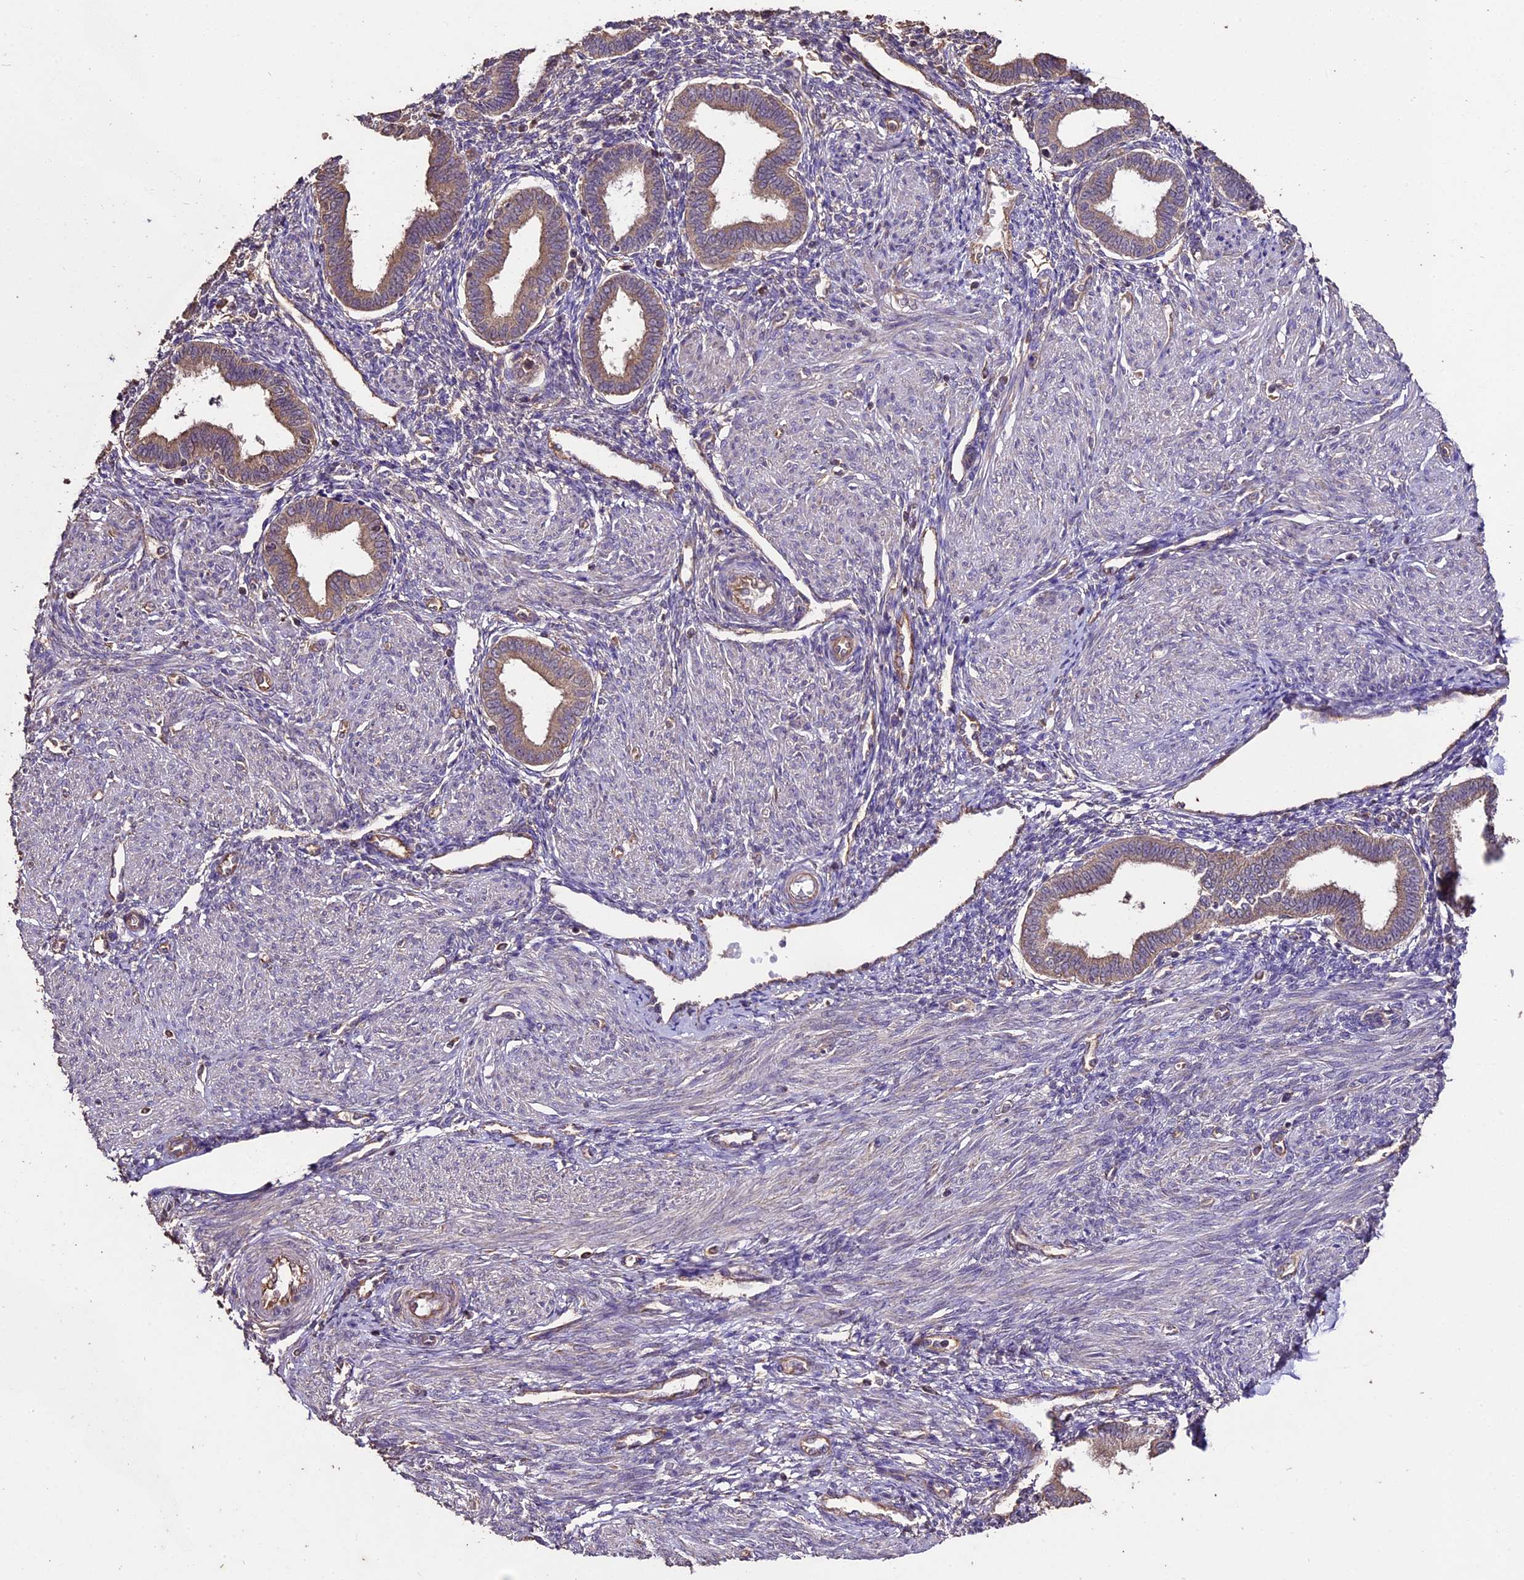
{"staining": {"intensity": "moderate", "quantity": "<25%", "location": "cytoplasmic/membranous"}, "tissue": "endometrium", "cell_type": "Cells in endometrial stroma", "image_type": "normal", "snomed": [{"axis": "morphology", "description": "Normal tissue, NOS"}, {"axis": "topography", "description": "Endometrium"}], "caption": "Moderate cytoplasmic/membranous protein expression is present in approximately <25% of cells in endometrial stroma in endometrium. Nuclei are stained in blue.", "gene": "TTLL10", "patient": {"sex": "female", "age": 53}}